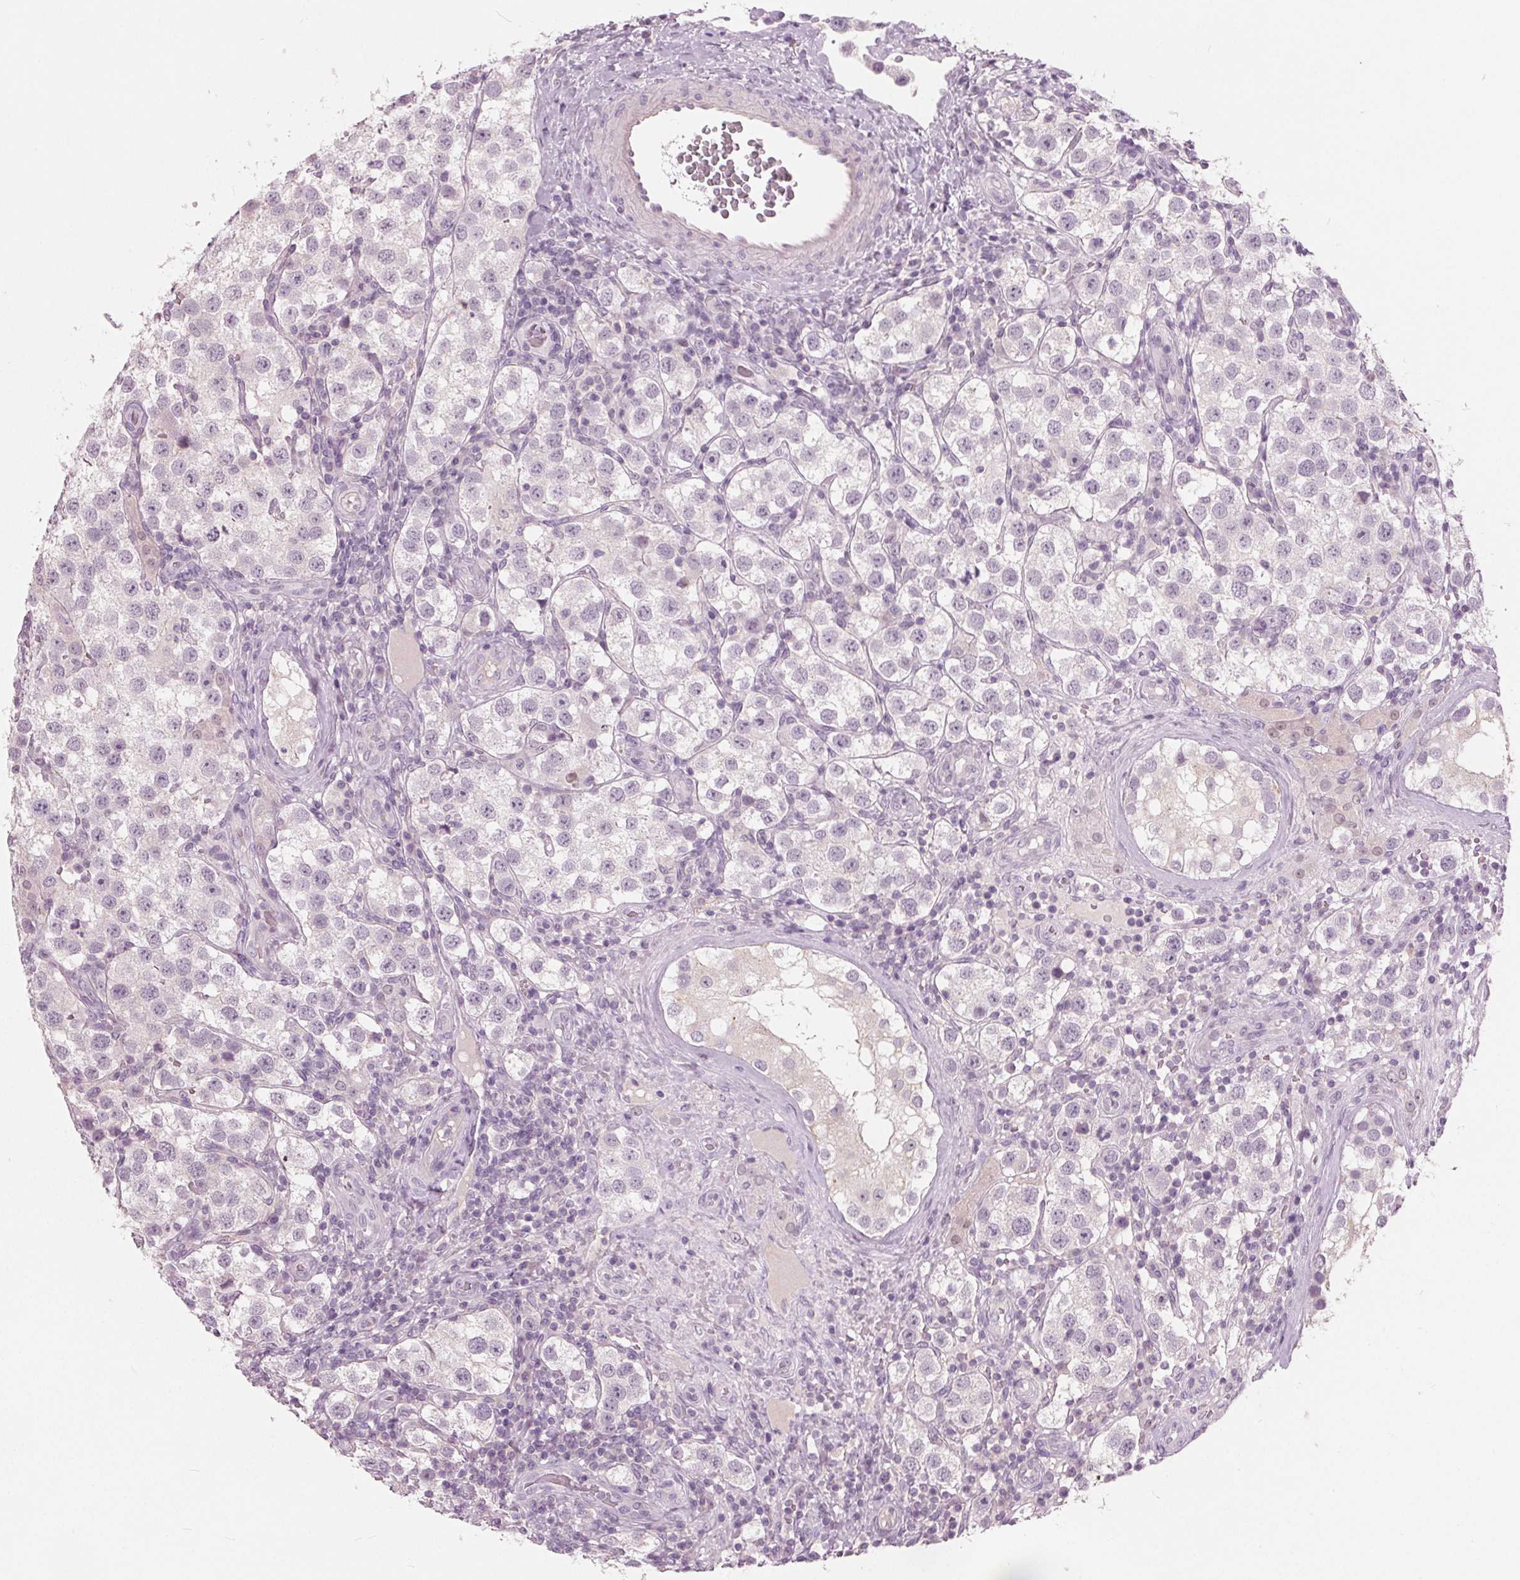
{"staining": {"intensity": "negative", "quantity": "none", "location": "none"}, "tissue": "testis cancer", "cell_type": "Tumor cells", "image_type": "cancer", "snomed": [{"axis": "morphology", "description": "Seminoma, NOS"}, {"axis": "topography", "description": "Testis"}], "caption": "Testis cancer stained for a protein using immunohistochemistry (IHC) shows no staining tumor cells.", "gene": "TKFC", "patient": {"sex": "male", "age": 37}}